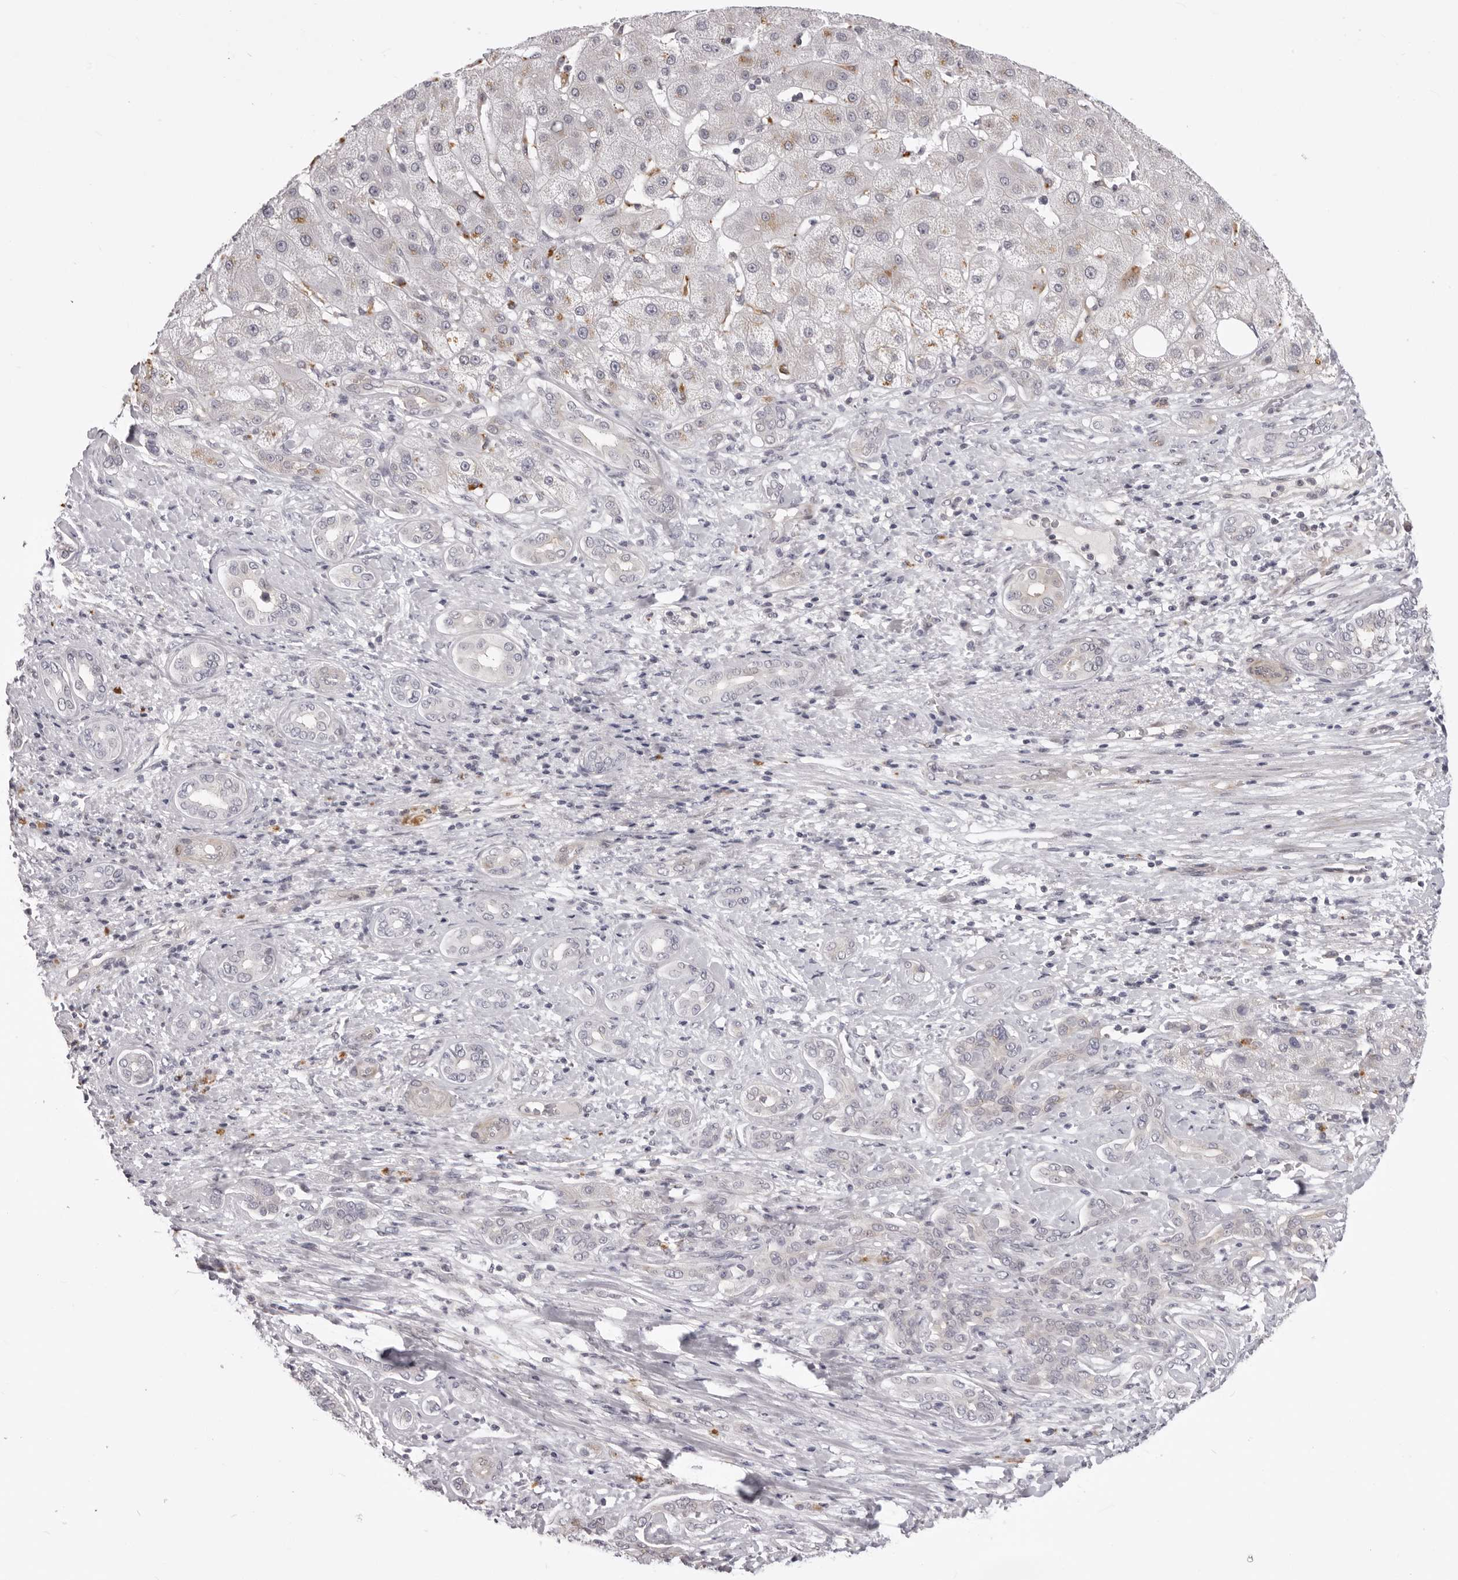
{"staining": {"intensity": "negative", "quantity": "none", "location": "none"}, "tissue": "liver cancer", "cell_type": "Tumor cells", "image_type": "cancer", "snomed": [{"axis": "morphology", "description": "Carcinoma, Hepatocellular, NOS"}, {"axis": "topography", "description": "Liver"}], "caption": "This is an immunohistochemistry histopathology image of human liver cancer. There is no expression in tumor cells.", "gene": "SUGCT", "patient": {"sex": "male", "age": 65}}